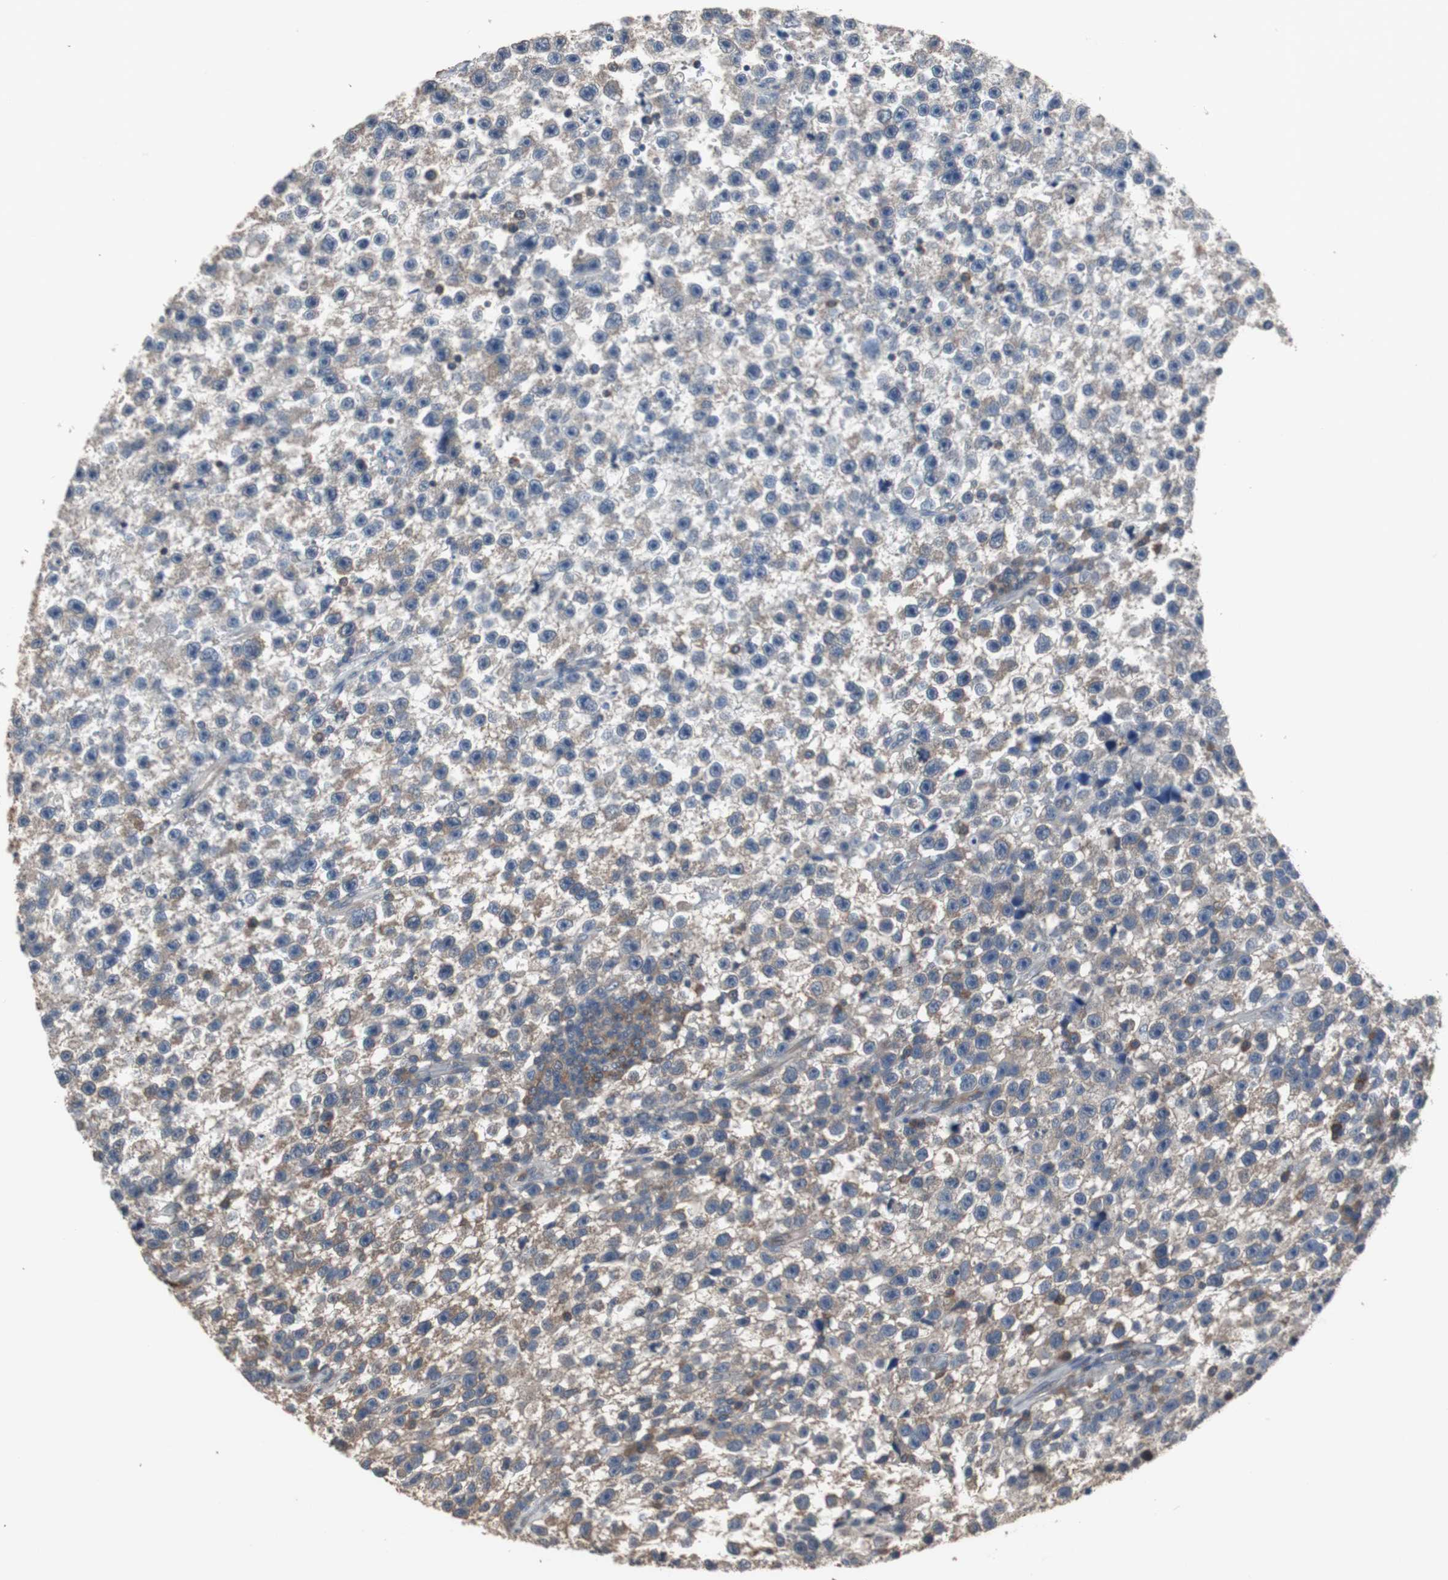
{"staining": {"intensity": "moderate", "quantity": "<25%", "location": "cytoplasmic/membranous"}, "tissue": "testis cancer", "cell_type": "Tumor cells", "image_type": "cancer", "snomed": [{"axis": "morphology", "description": "Seminoma, NOS"}, {"axis": "topography", "description": "Testis"}], "caption": "This is a histology image of IHC staining of testis cancer, which shows moderate staining in the cytoplasmic/membranous of tumor cells.", "gene": "USP10", "patient": {"sex": "male", "age": 33}}